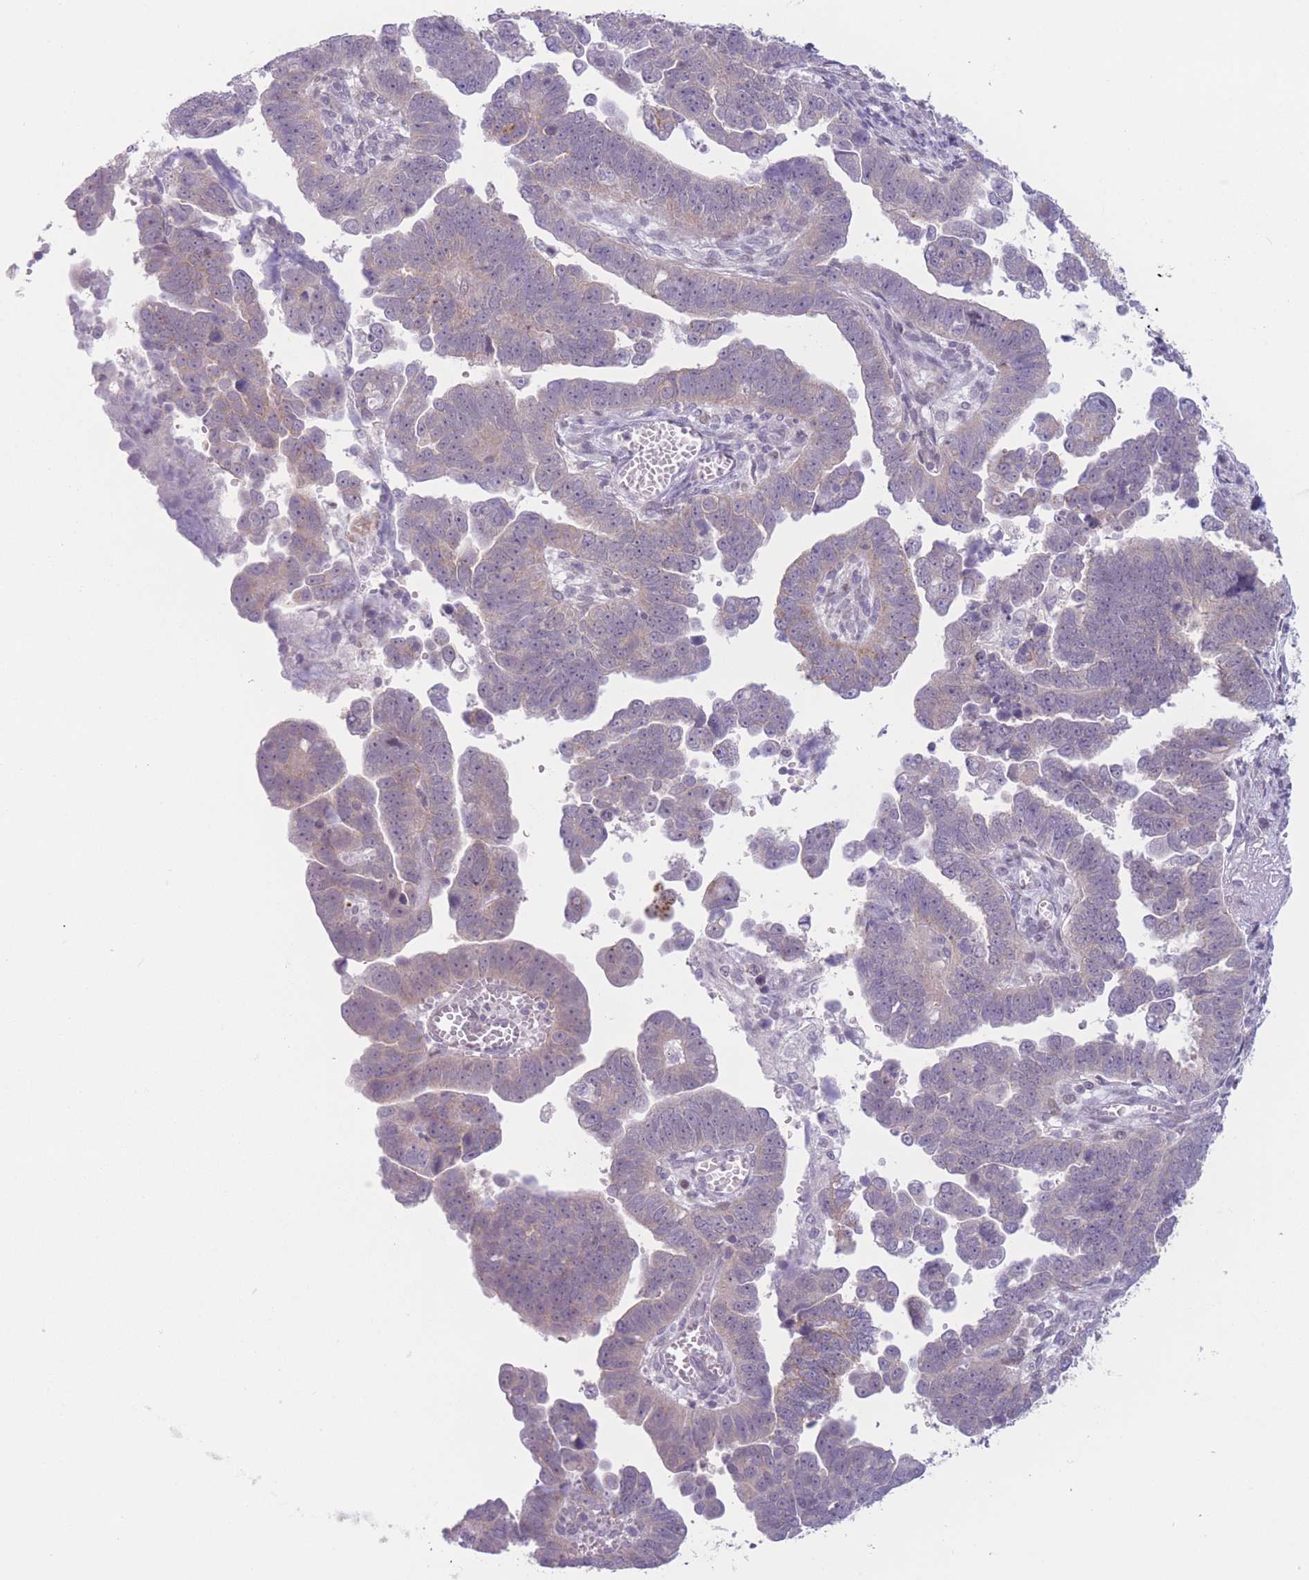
{"staining": {"intensity": "moderate", "quantity": "<25%", "location": "cytoplasmic/membranous"}, "tissue": "endometrial cancer", "cell_type": "Tumor cells", "image_type": "cancer", "snomed": [{"axis": "morphology", "description": "Adenocarcinoma, NOS"}, {"axis": "topography", "description": "Endometrium"}], "caption": "The histopathology image displays a brown stain indicating the presence of a protein in the cytoplasmic/membranous of tumor cells in endometrial adenocarcinoma.", "gene": "ZNF439", "patient": {"sex": "female", "age": 75}}